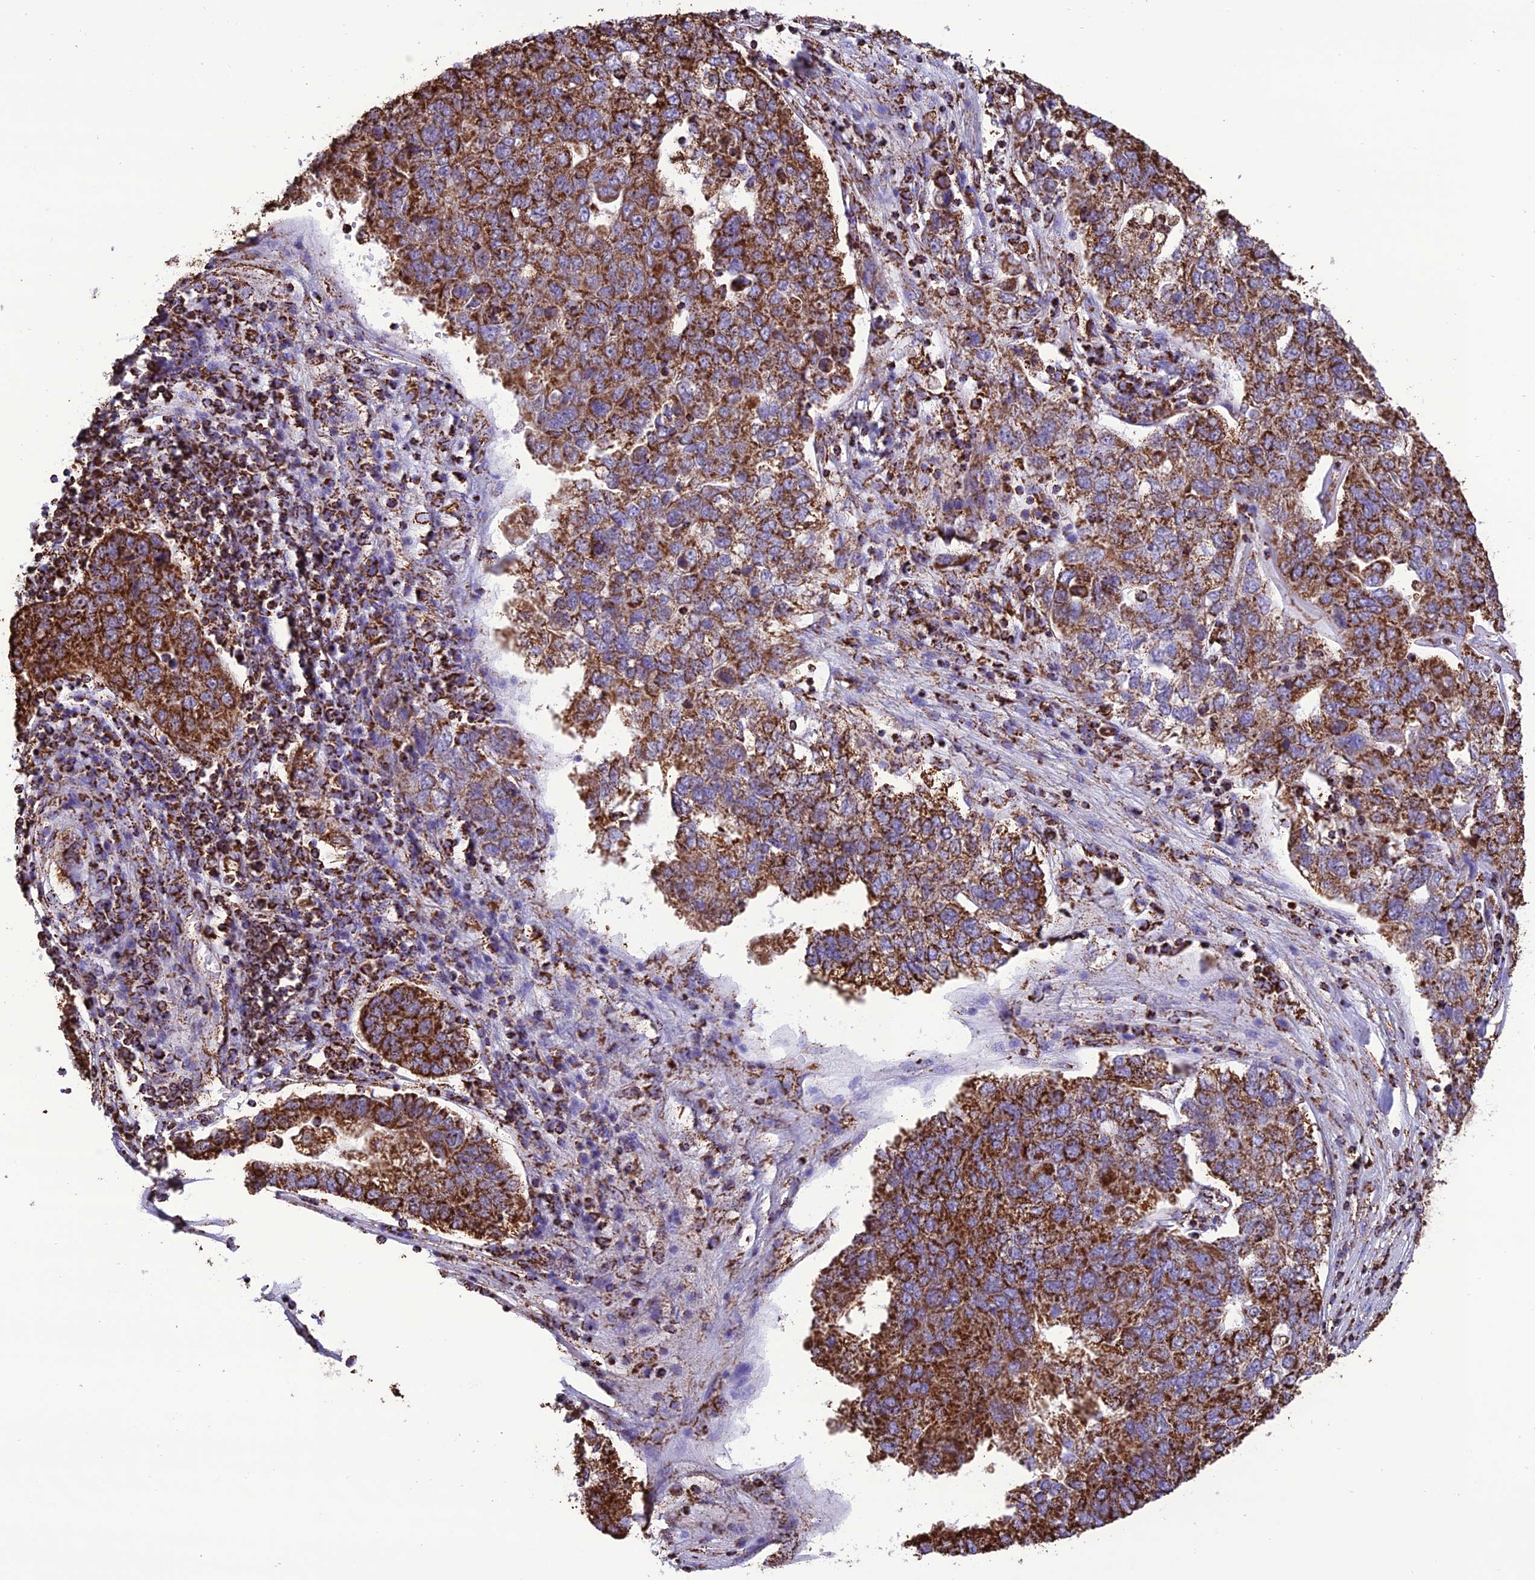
{"staining": {"intensity": "strong", "quantity": ">75%", "location": "cytoplasmic/membranous"}, "tissue": "pancreatic cancer", "cell_type": "Tumor cells", "image_type": "cancer", "snomed": [{"axis": "morphology", "description": "Adenocarcinoma, NOS"}, {"axis": "topography", "description": "Pancreas"}], "caption": "Strong cytoplasmic/membranous expression for a protein is present in about >75% of tumor cells of pancreatic adenocarcinoma using IHC.", "gene": "NDUFAF1", "patient": {"sex": "female", "age": 61}}